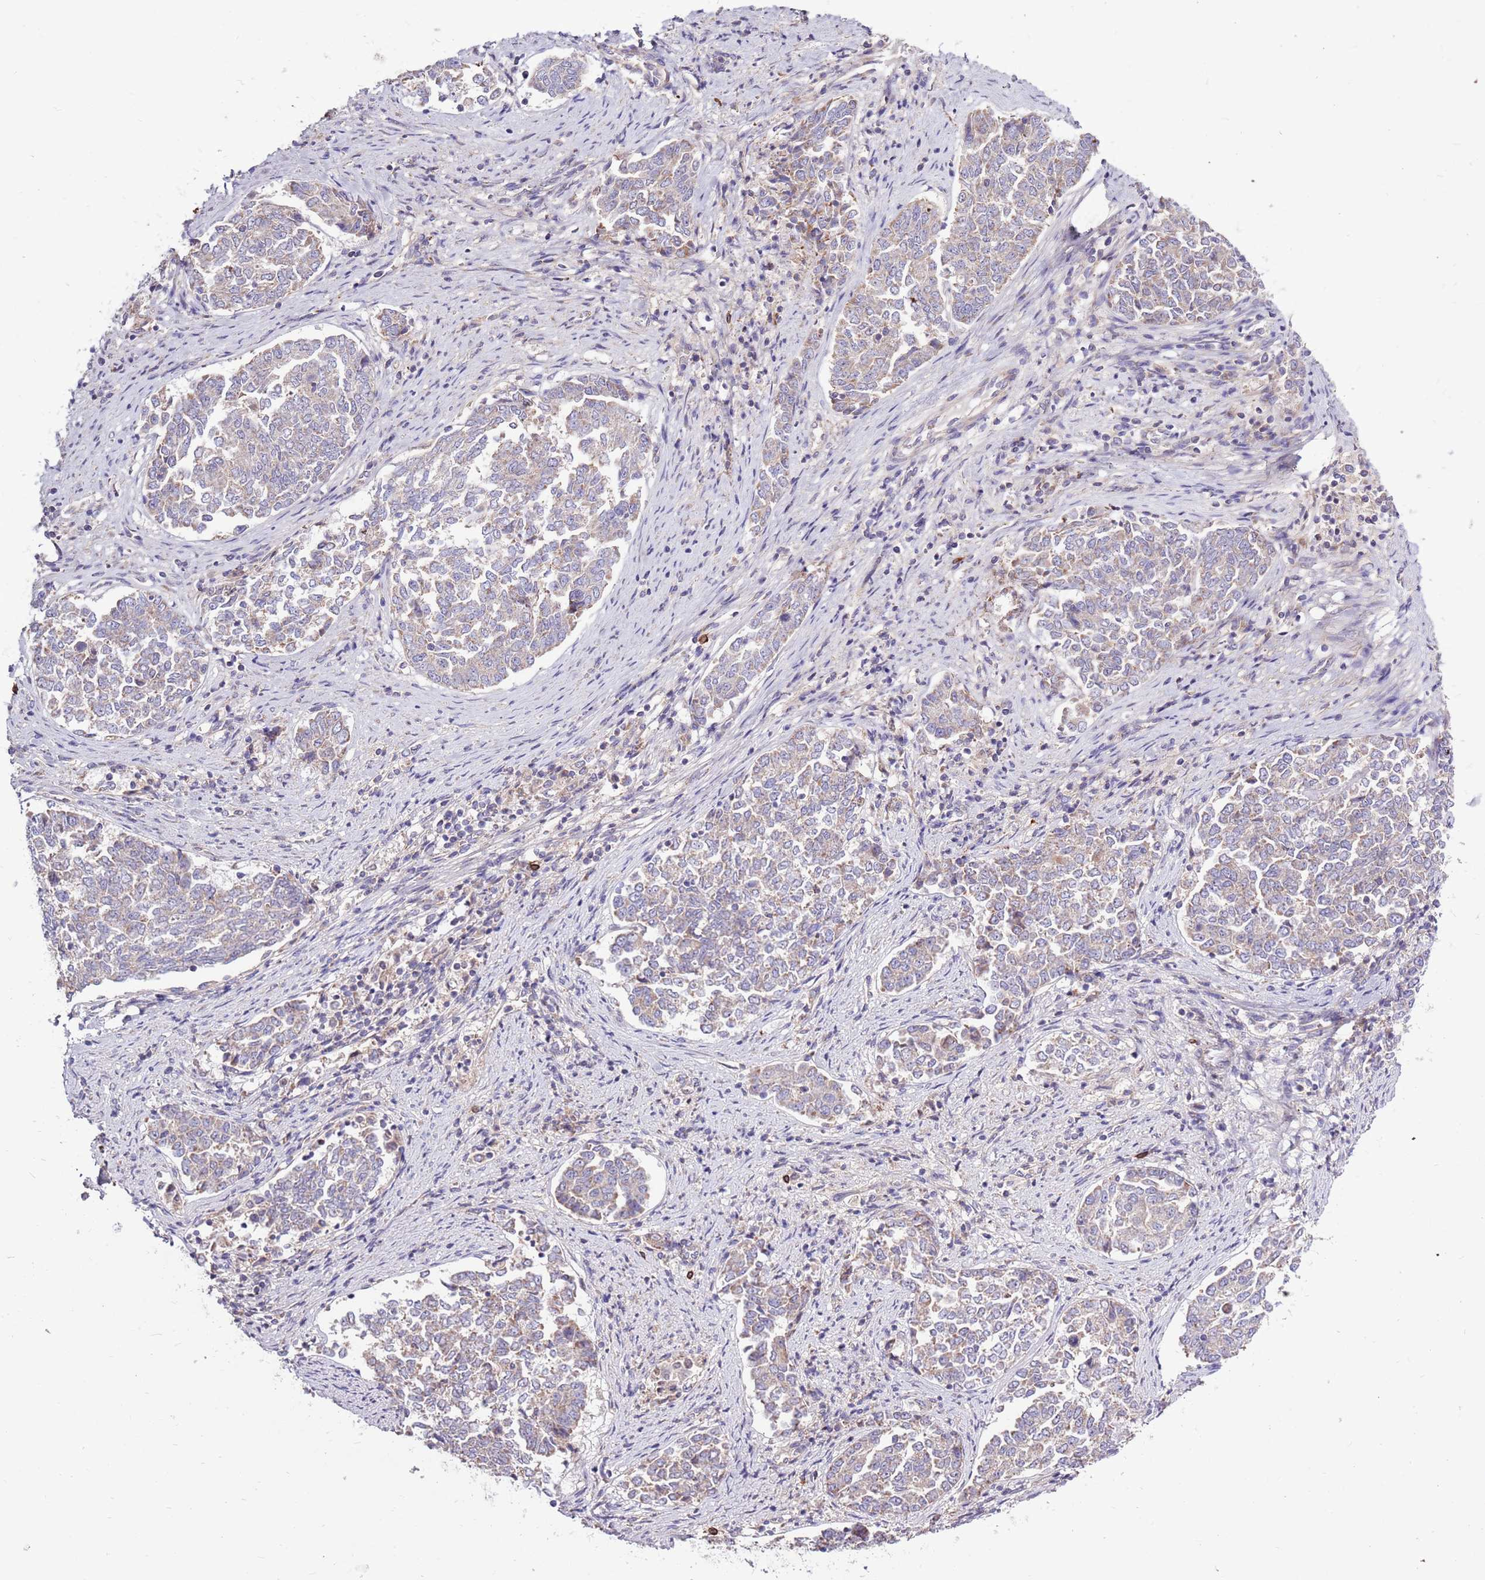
{"staining": {"intensity": "weak", "quantity": "25%-75%", "location": "cytoplasmic/membranous"}, "tissue": "endometrial cancer", "cell_type": "Tumor cells", "image_type": "cancer", "snomed": [{"axis": "morphology", "description": "Adenocarcinoma, NOS"}, {"axis": "topography", "description": "Endometrium"}], "caption": "Weak cytoplasmic/membranous positivity is seen in about 25%-75% of tumor cells in endometrial cancer (adenocarcinoma). The staining was performed using DAB, with brown indicating positive protein expression. Nuclei are stained blue with hematoxylin.", "gene": "SMG1", "patient": {"sex": "female", "age": 80}}